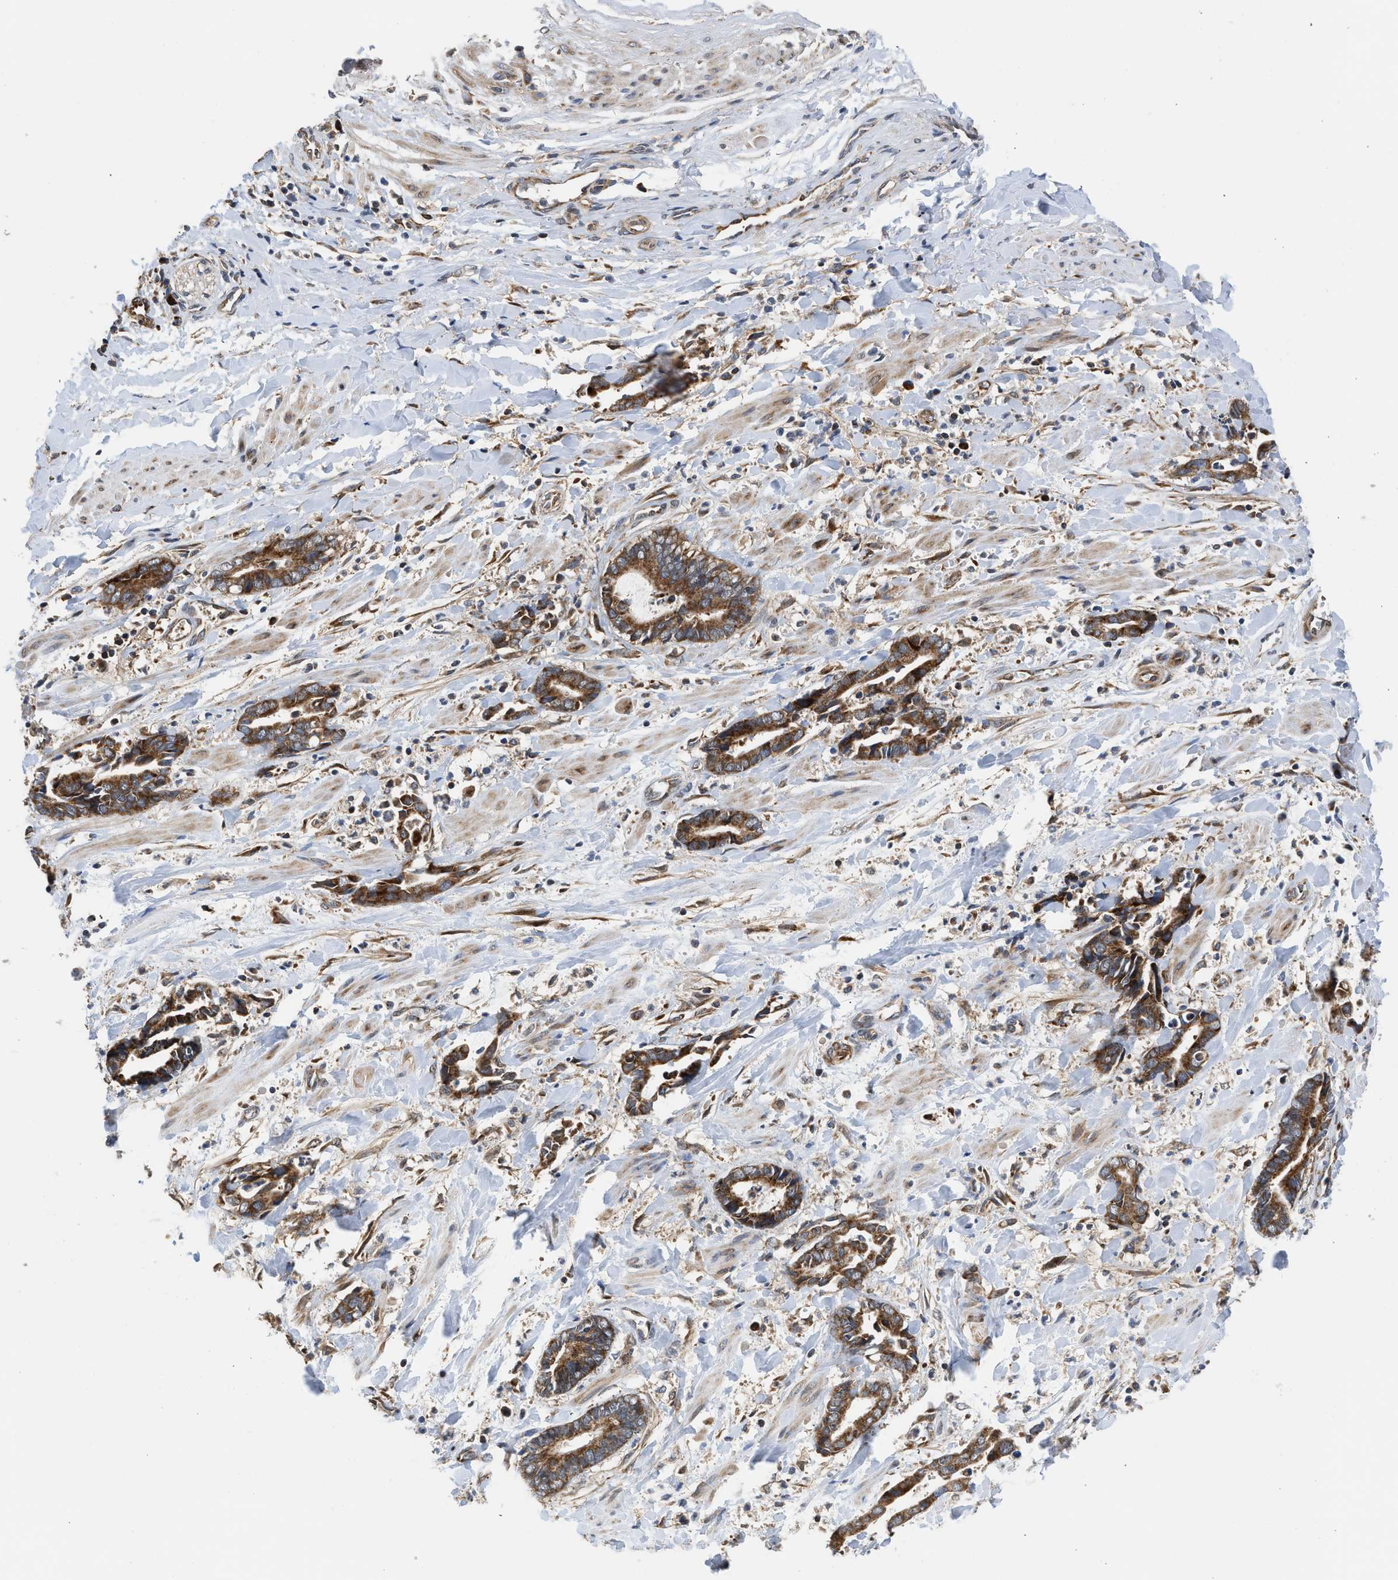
{"staining": {"intensity": "strong", "quantity": ">75%", "location": "cytoplasmic/membranous"}, "tissue": "cervical cancer", "cell_type": "Tumor cells", "image_type": "cancer", "snomed": [{"axis": "morphology", "description": "Adenocarcinoma, NOS"}, {"axis": "topography", "description": "Cervix"}], "caption": "IHC (DAB) staining of human adenocarcinoma (cervical) shows strong cytoplasmic/membranous protein positivity in about >75% of tumor cells.", "gene": "POLG2", "patient": {"sex": "female", "age": 44}}